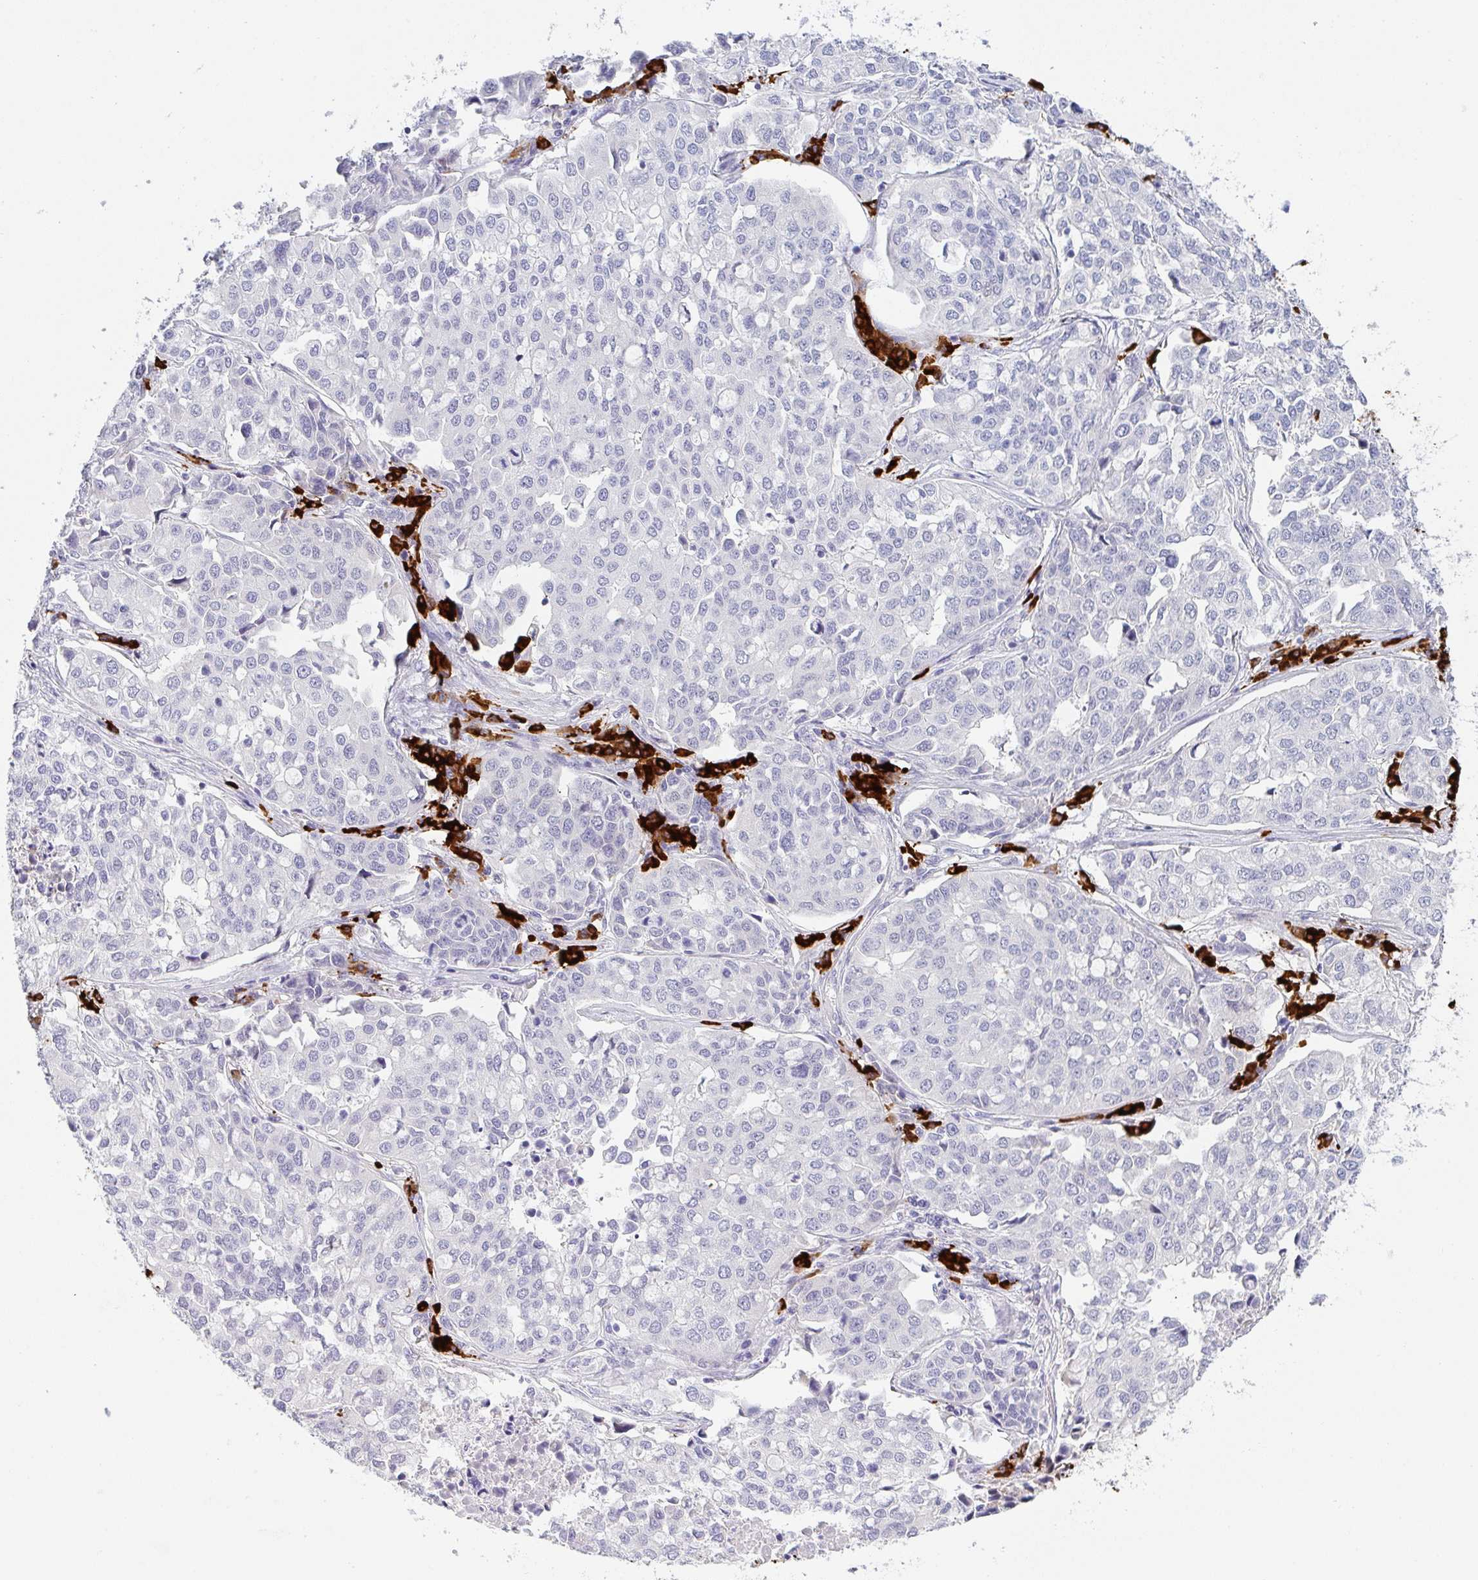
{"staining": {"intensity": "negative", "quantity": "none", "location": "none"}, "tissue": "lung cancer", "cell_type": "Tumor cells", "image_type": "cancer", "snomed": [{"axis": "morphology", "description": "Adenocarcinoma, NOS"}, {"axis": "morphology", "description": "Adenocarcinoma, metastatic, NOS"}, {"axis": "topography", "description": "Lymph node"}, {"axis": "topography", "description": "Lung"}], "caption": "Tumor cells are negative for brown protein staining in lung cancer.", "gene": "CACNA1S", "patient": {"sex": "female", "age": 65}}